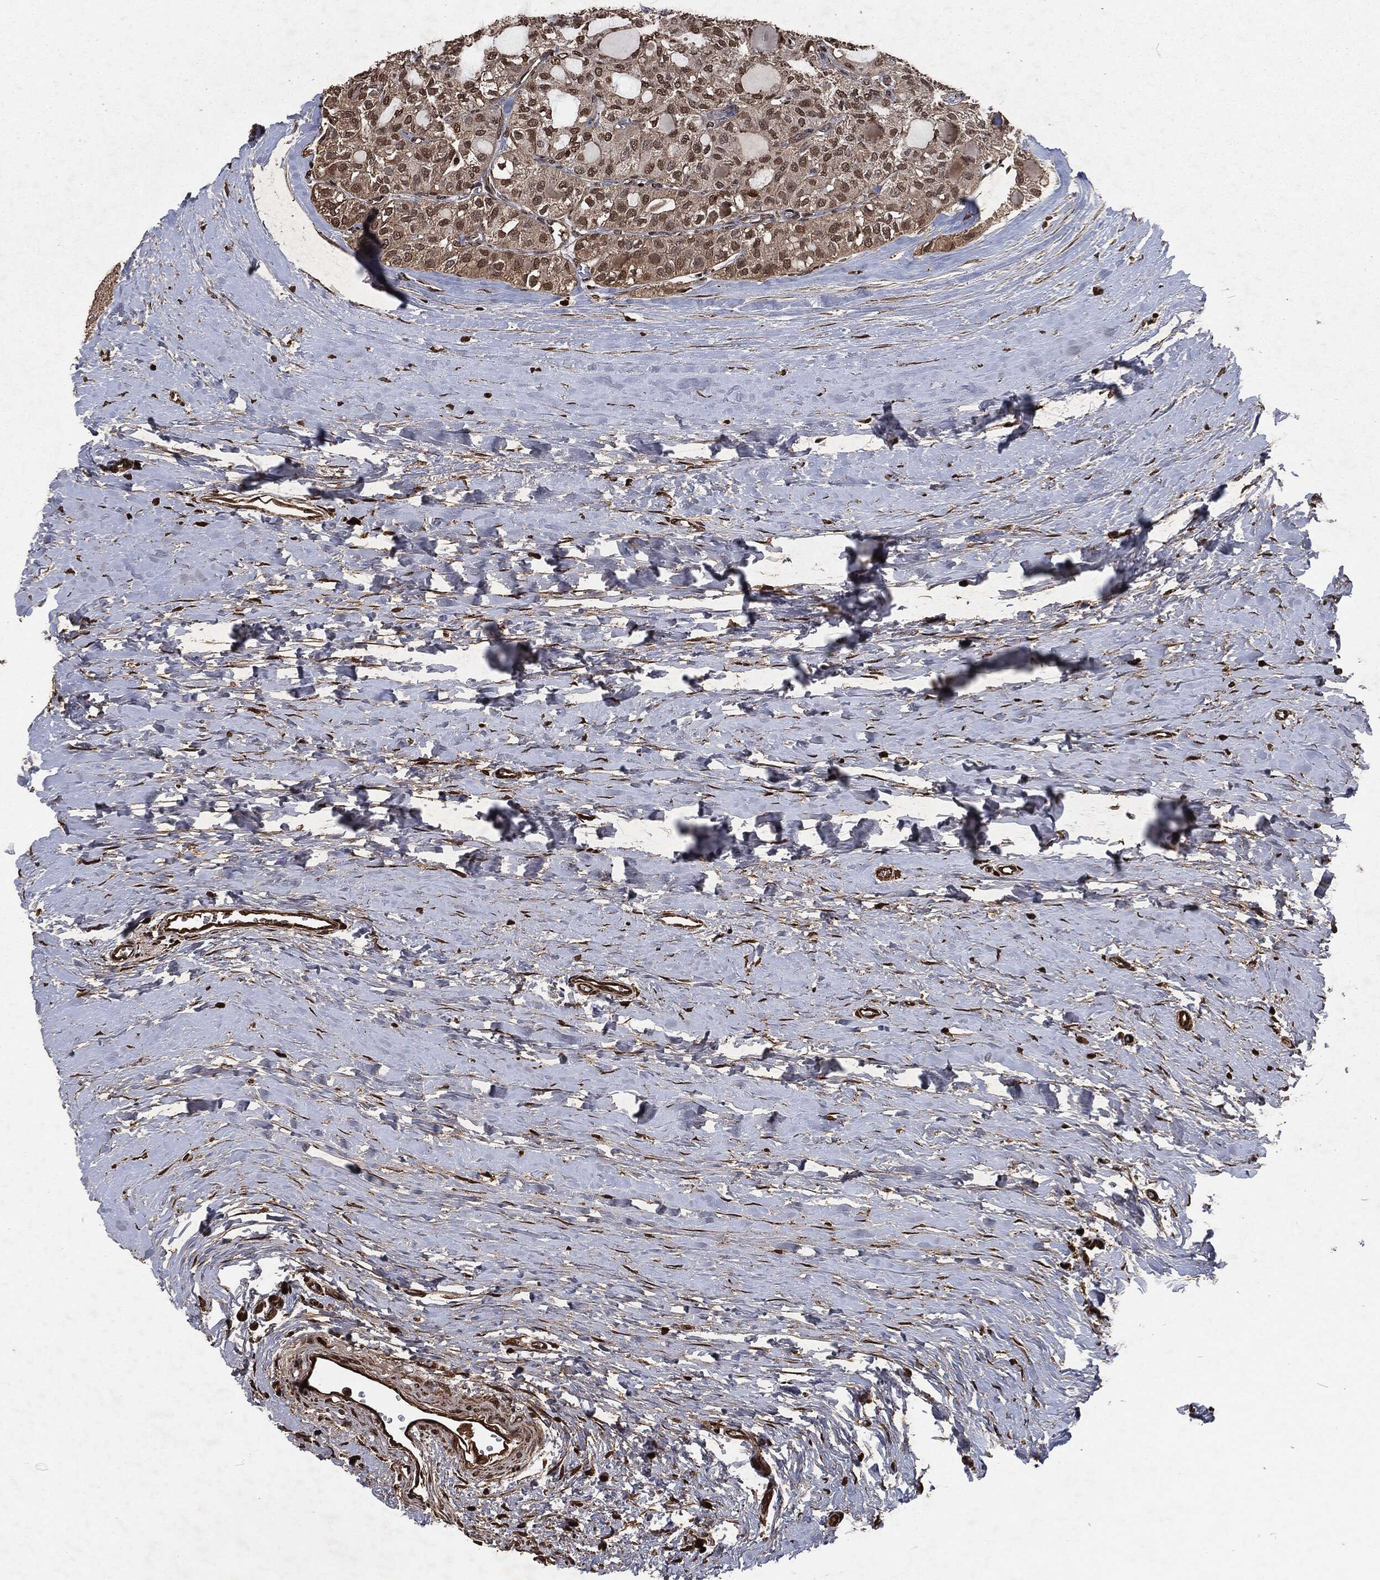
{"staining": {"intensity": "moderate", "quantity": "25%-75%", "location": "nuclear"}, "tissue": "thyroid cancer", "cell_type": "Tumor cells", "image_type": "cancer", "snomed": [{"axis": "morphology", "description": "Follicular adenoma carcinoma, NOS"}, {"axis": "topography", "description": "Thyroid gland"}], "caption": "Immunohistochemistry photomicrograph of neoplastic tissue: human thyroid cancer stained using IHC displays medium levels of moderate protein expression localized specifically in the nuclear of tumor cells, appearing as a nuclear brown color.", "gene": "SNAI1", "patient": {"sex": "male", "age": 75}}